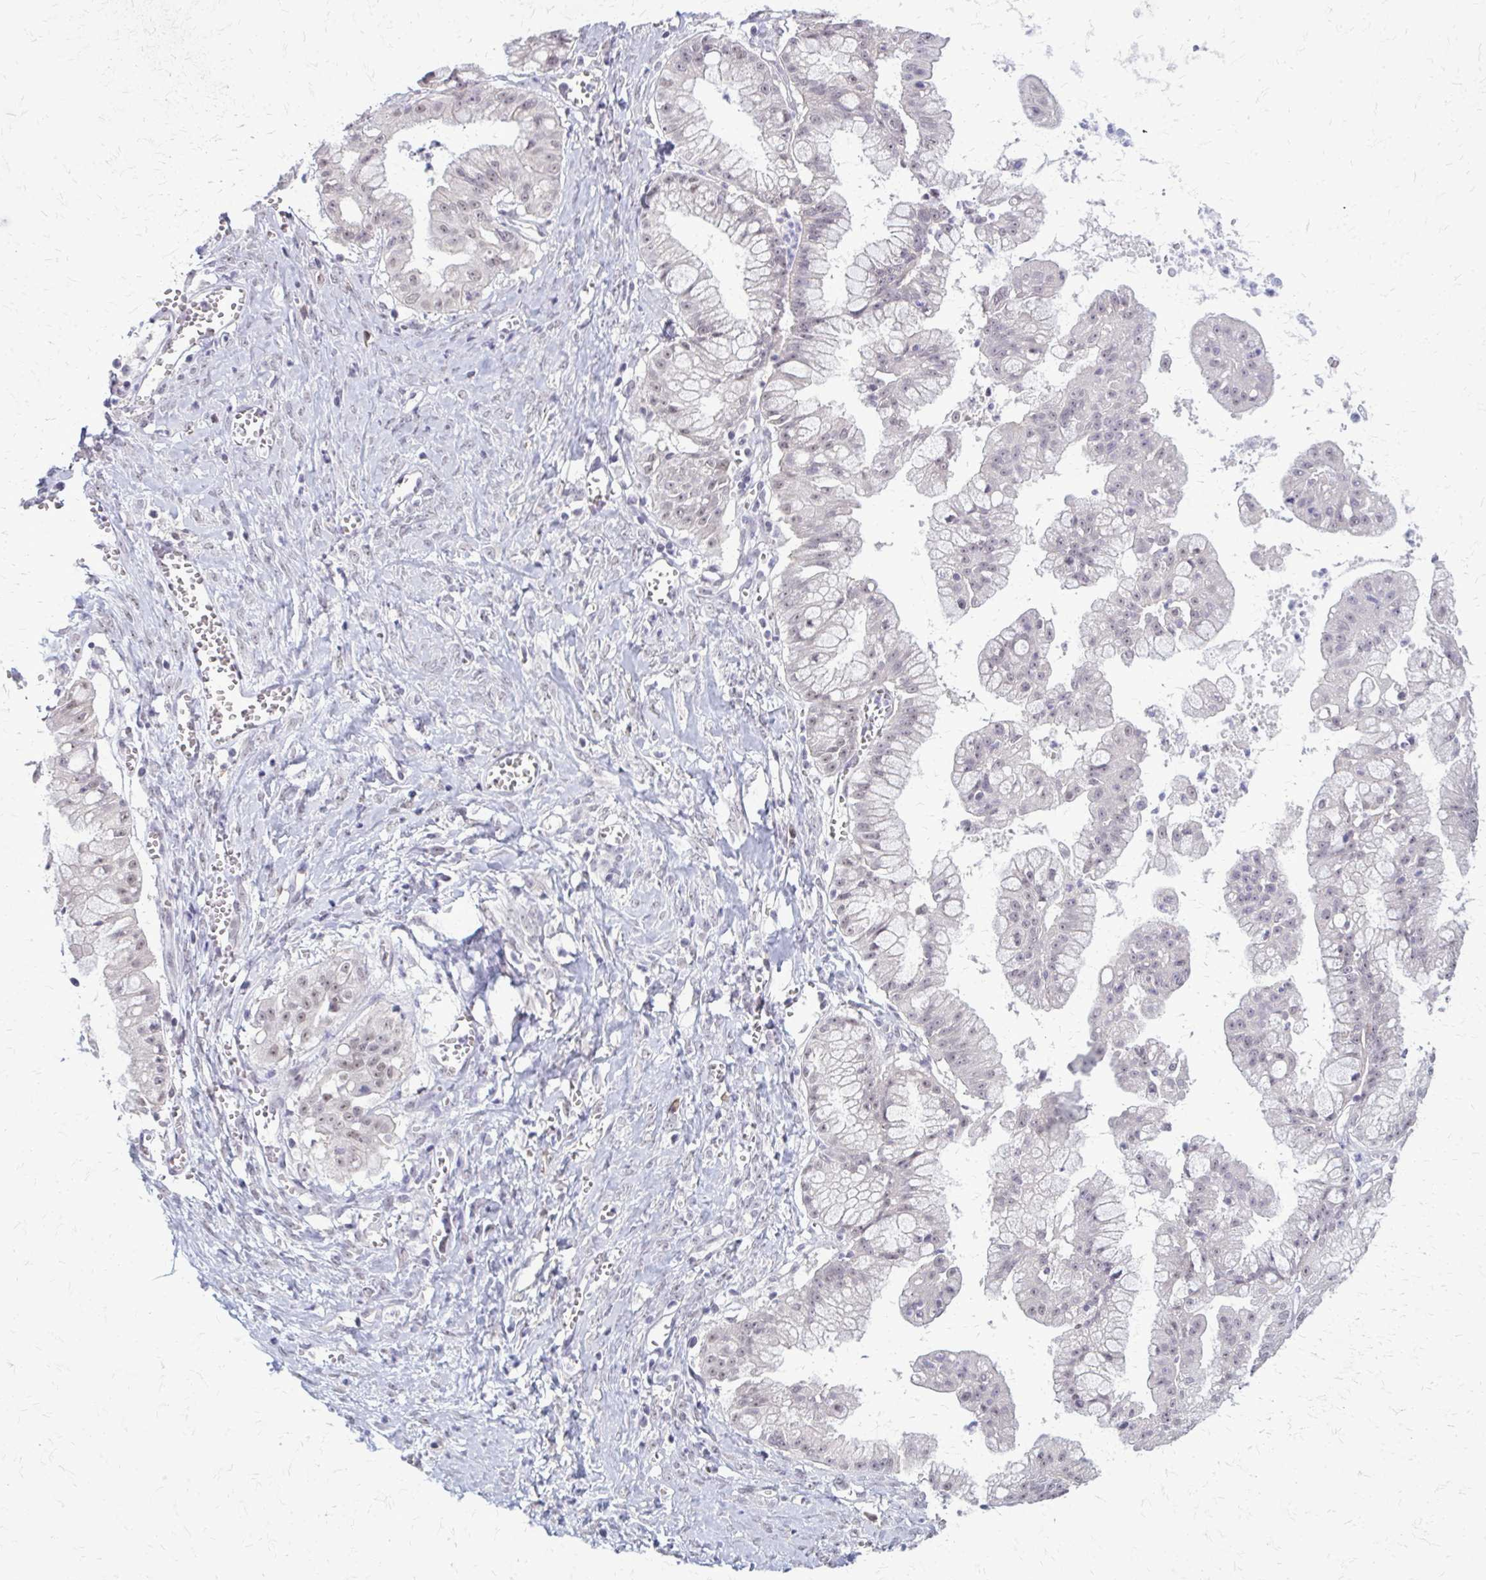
{"staining": {"intensity": "negative", "quantity": "none", "location": "none"}, "tissue": "ovarian cancer", "cell_type": "Tumor cells", "image_type": "cancer", "snomed": [{"axis": "morphology", "description": "Cystadenocarcinoma, mucinous, NOS"}, {"axis": "topography", "description": "Ovary"}], "caption": "Immunohistochemistry image of neoplastic tissue: ovarian cancer (mucinous cystadenocarcinoma) stained with DAB (3,3'-diaminobenzidine) displays no significant protein expression in tumor cells.", "gene": "PLCB1", "patient": {"sex": "female", "age": 70}}